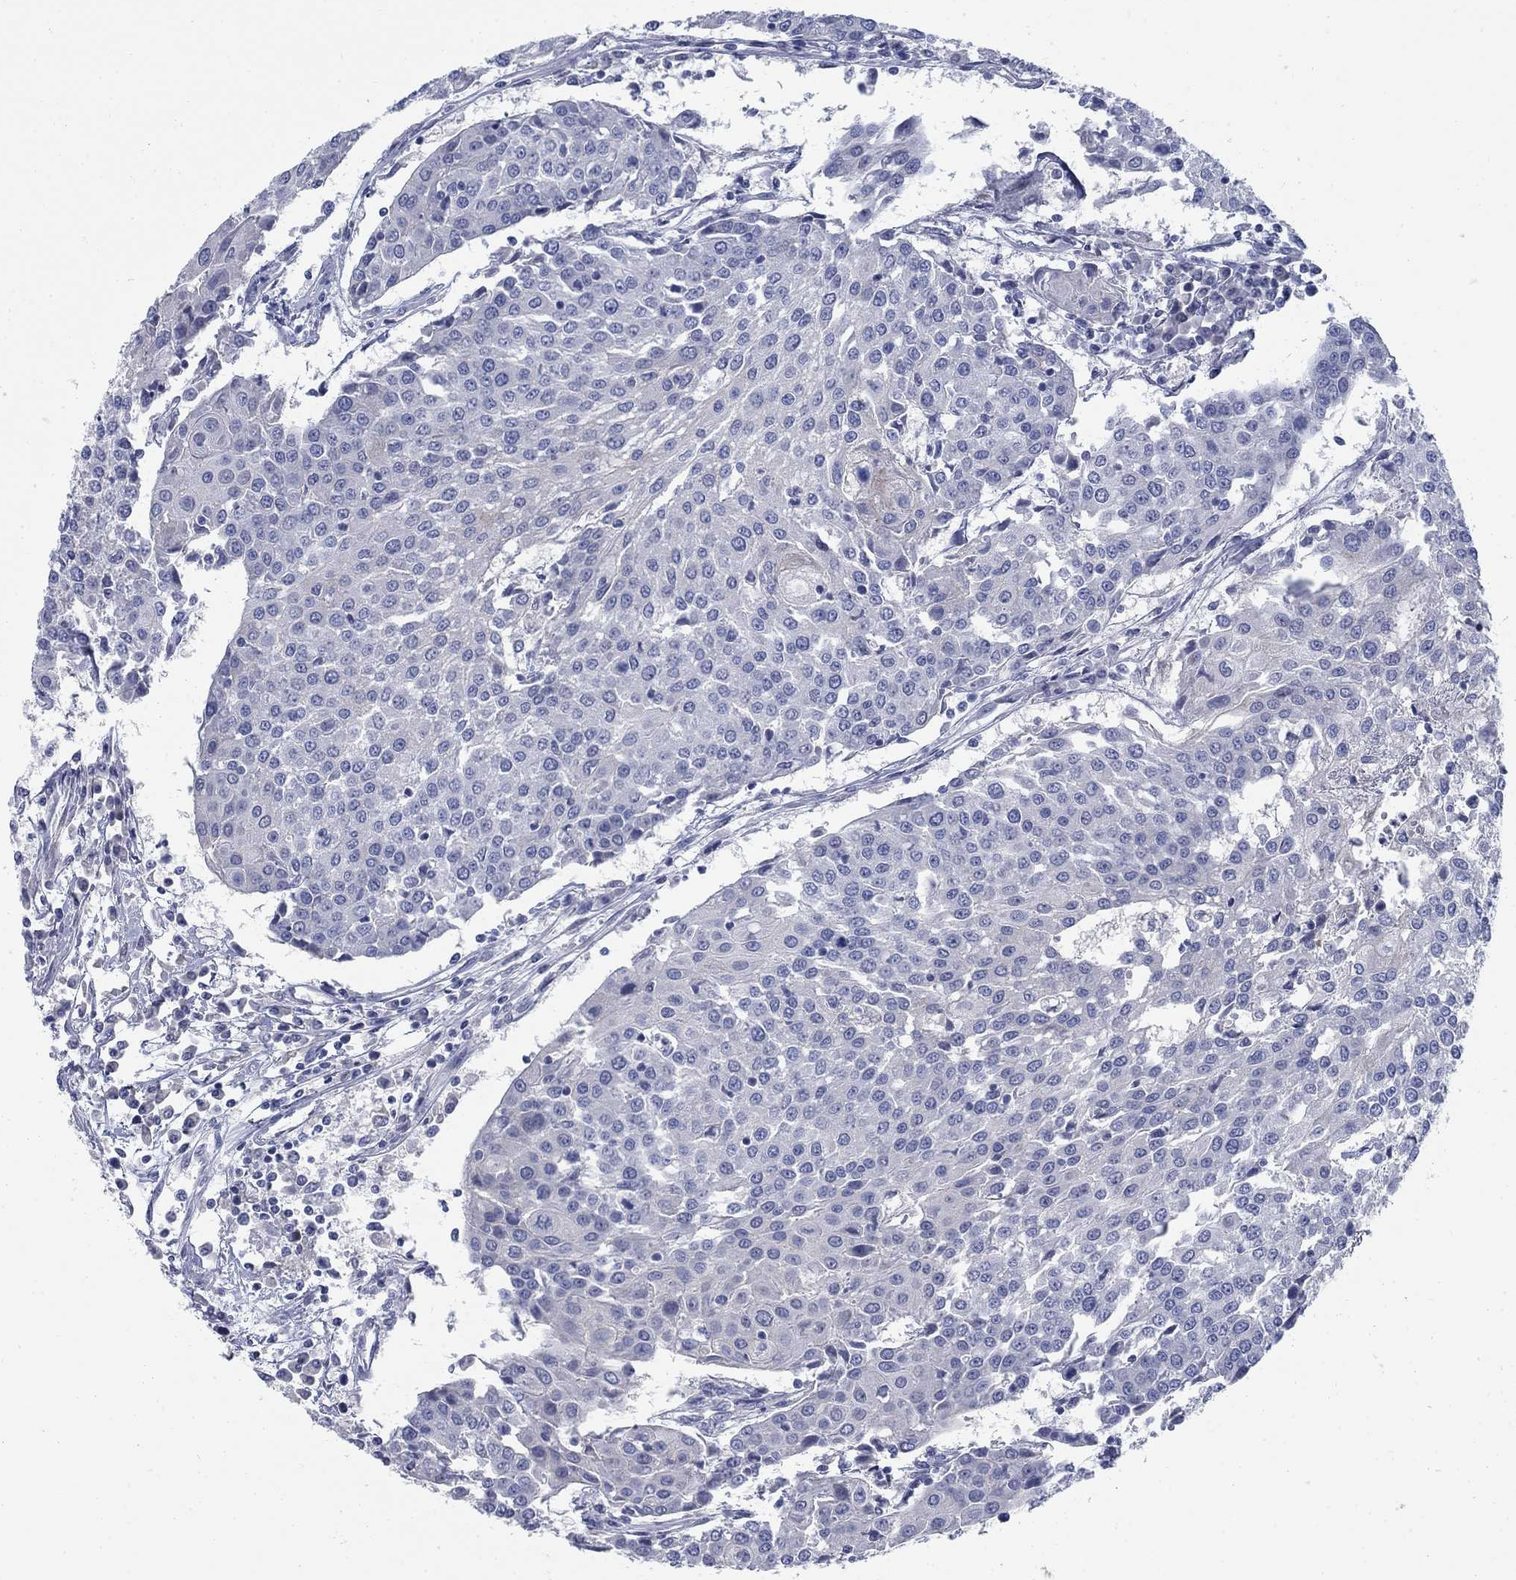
{"staining": {"intensity": "negative", "quantity": "none", "location": "none"}, "tissue": "urothelial cancer", "cell_type": "Tumor cells", "image_type": "cancer", "snomed": [{"axis": "morphology", "description": "Urothelial carcinoma, High grade"}, {"axis": "topography", "description": "Urinary bladder"}], "caption": "Urothelial cancer was stained to show a protein in brown. There is no significant positivity in tumor cells.", "gene": "DNER", "patient": {"sex": "female", "age": 85}}